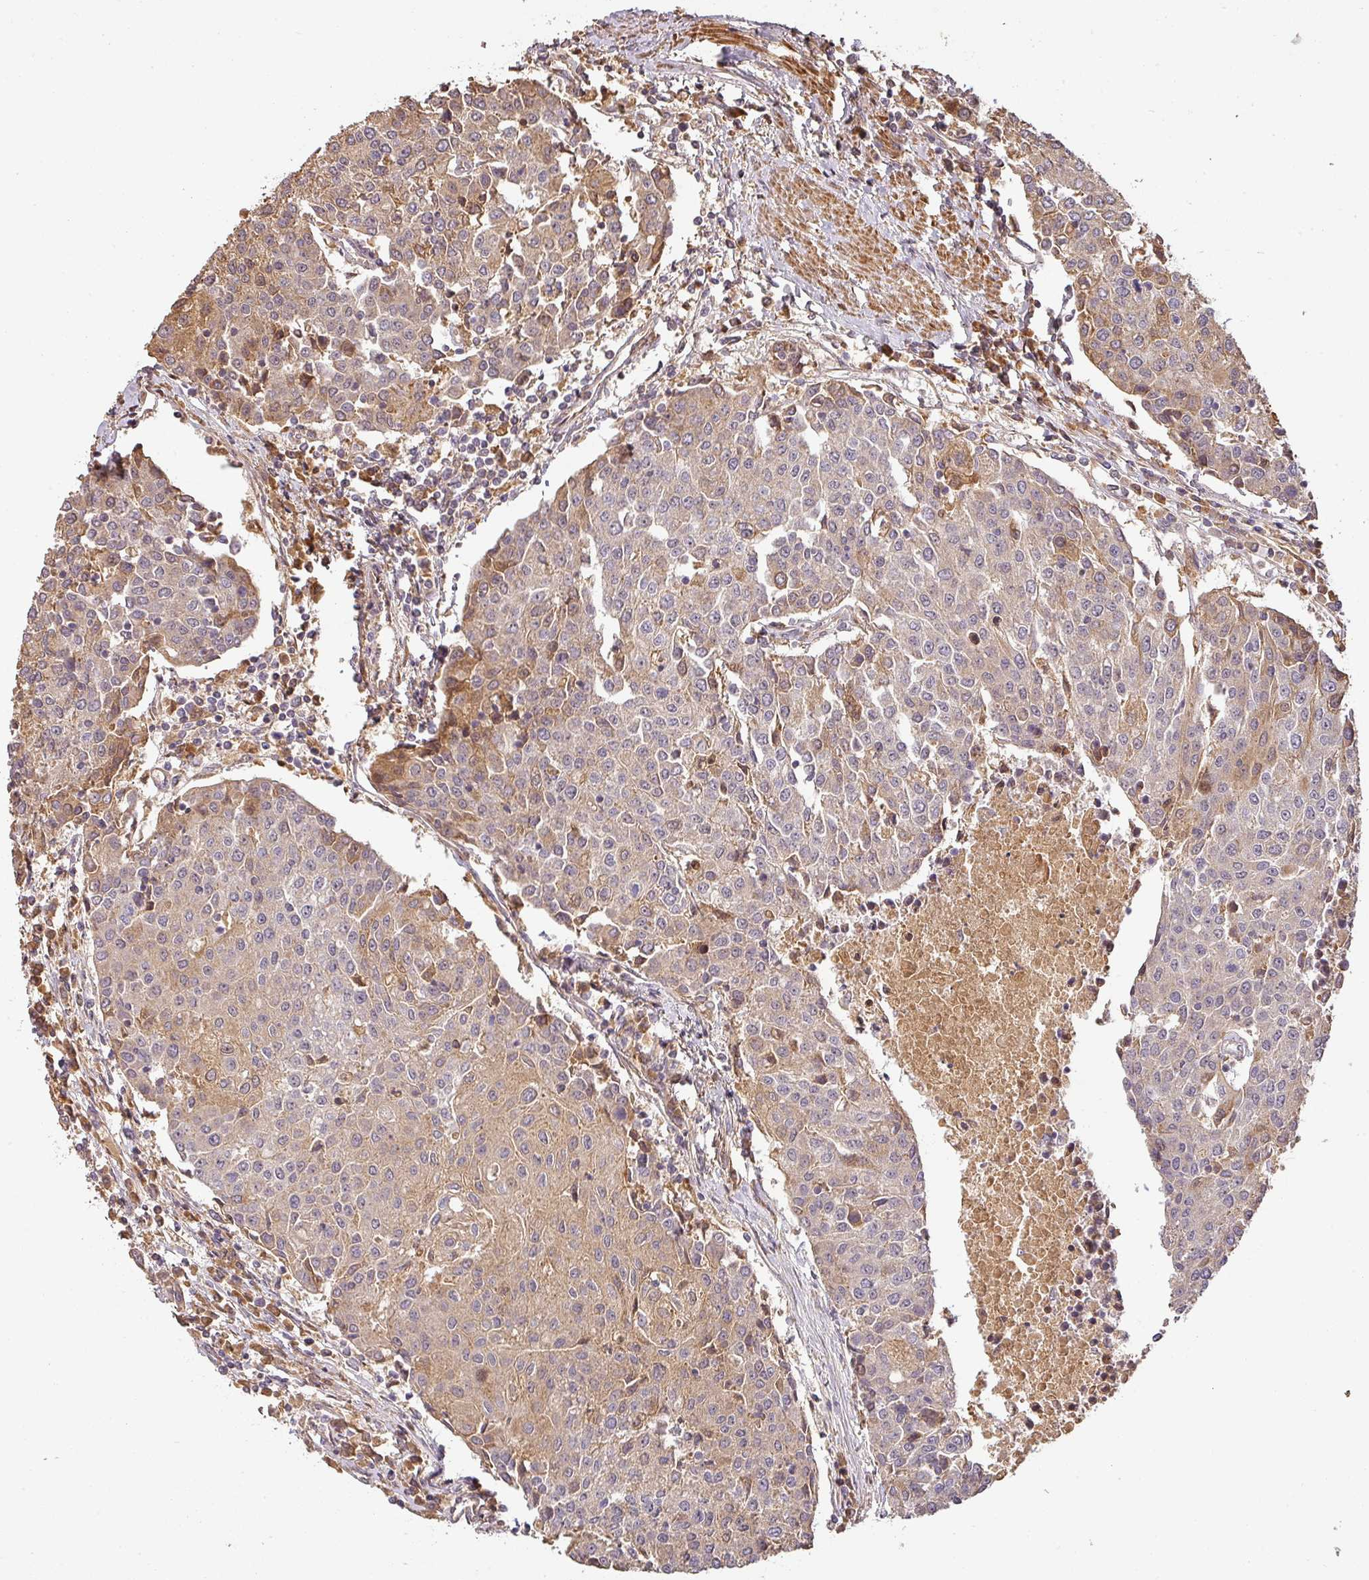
{"staining": {"intensity": "weak", "quantity": "25%-75%", "location": "cytoplasmic/membranous"}, "tissue": "urothelial cancer", "cell_type": "Tumor cells", "image_type": "cancer", "snomed": [{"axis": "morphology", "description": "Urothelial carcinoma, High grade"}, {"axis": "topography", "description": "Urinary bladder"}], "caption": "An immunohistochemistry photomicrograph of tumor tissue is shown. Protein staining in brown highlights weak cytoplasmic/membranous positivity in high-grade urothelial carcinoma within tumor cells.", "gene": "BPIFB3", "patient": {"sex": "female", "age": 85}}